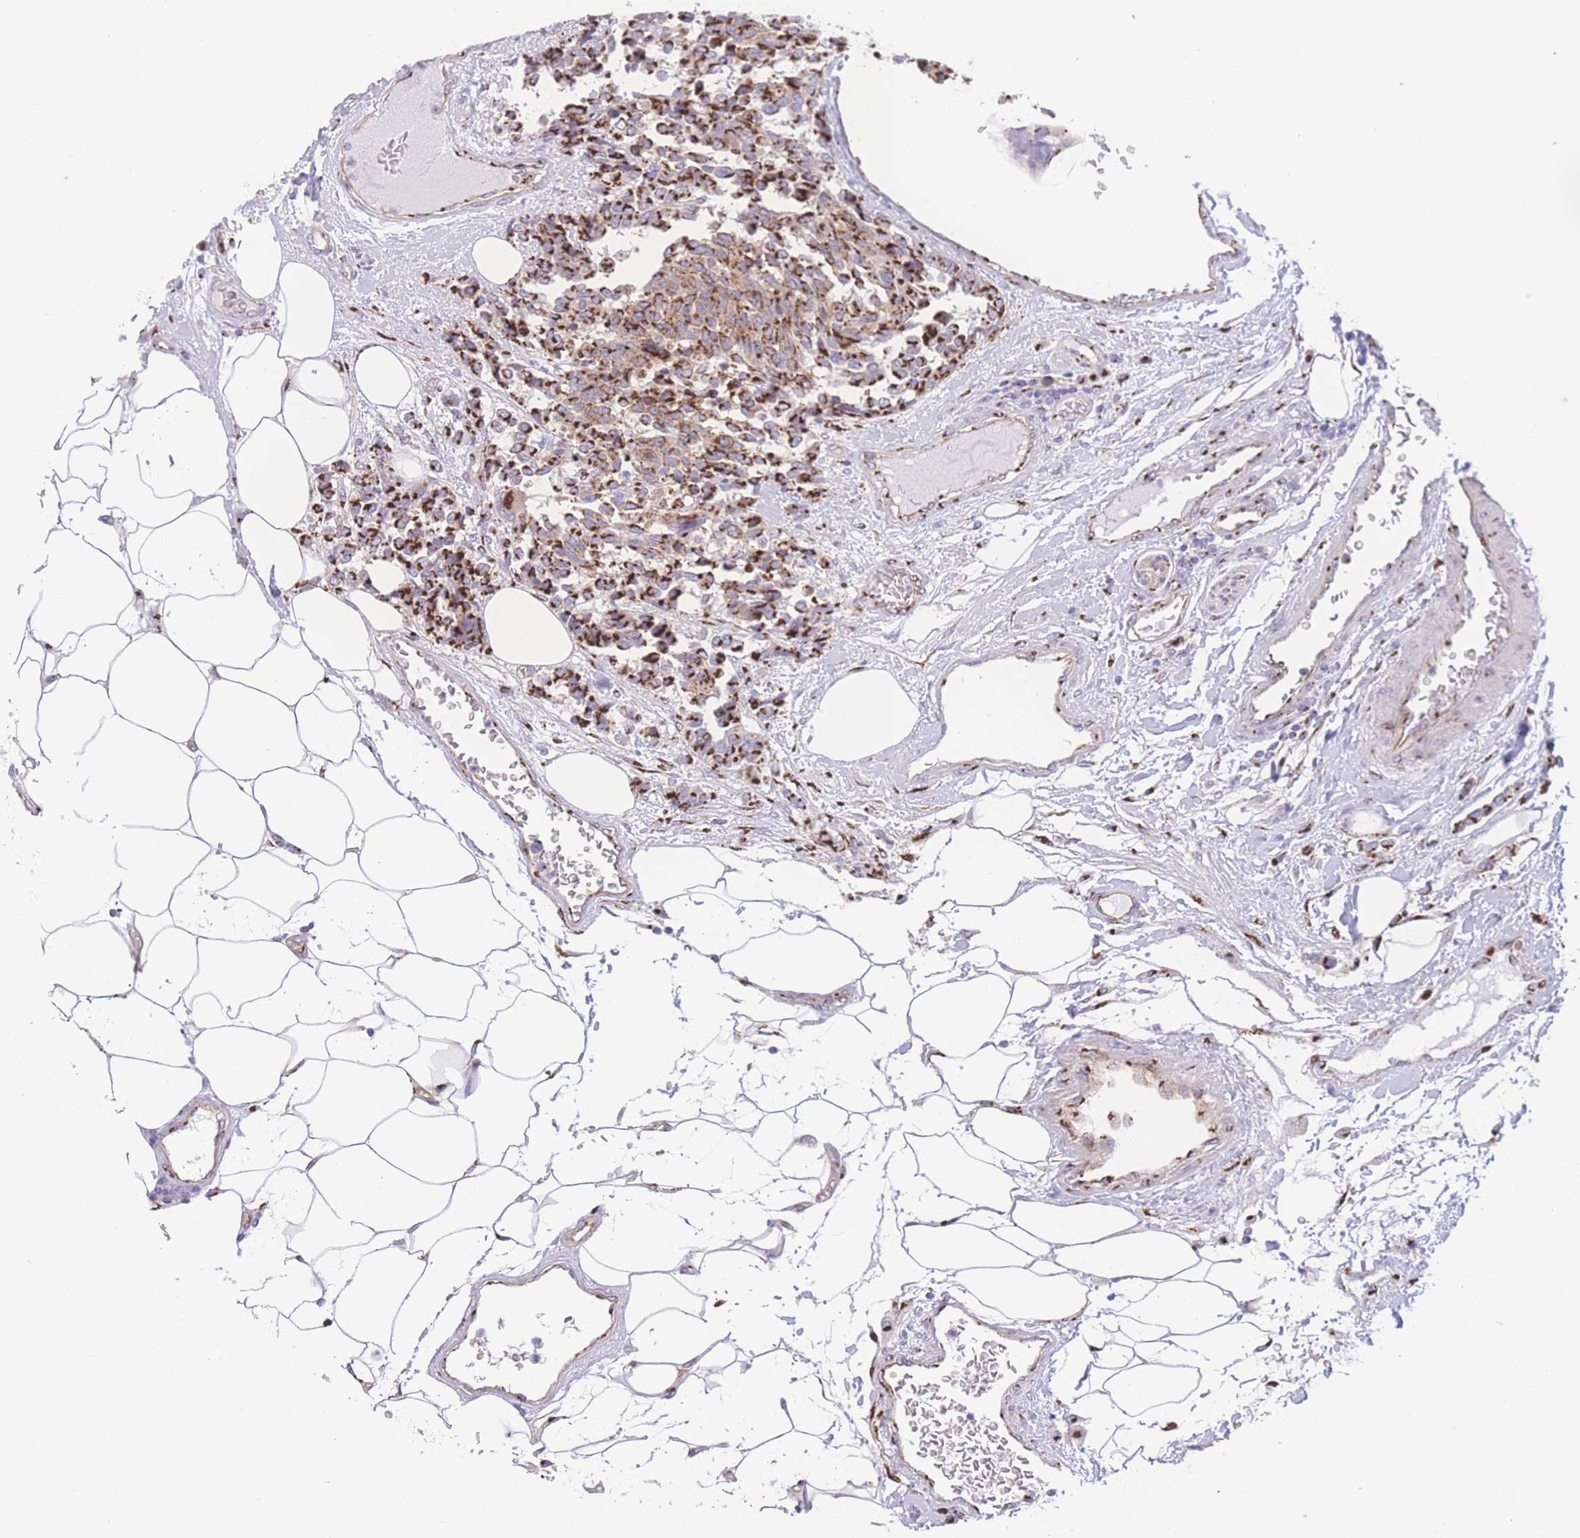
{"staining": {"intensity": "strong", "quantity": ">75%", "location": "cytoplasmic/membranous"}, "tissue": "carcinoid", "cell_type": "Tumor cells", "image_type": "cancer", "snomed": [{"axis": "morphology", "description": "Carcinoid, malignant, NOS"}, {"axis": "topography", "description": "Pancreas"}], "caption": "High-power microscopy captured an immunohistochemistry photomicrograph of carcinoid, revealing strong cytoplasmic/membranous positivity in approximately >75% of tumor cells. Ihc stains the protein in brown and the nuclei are stained blue.", "gene": "GOLM2", "patient": {"sex": "female", "age": 54}}